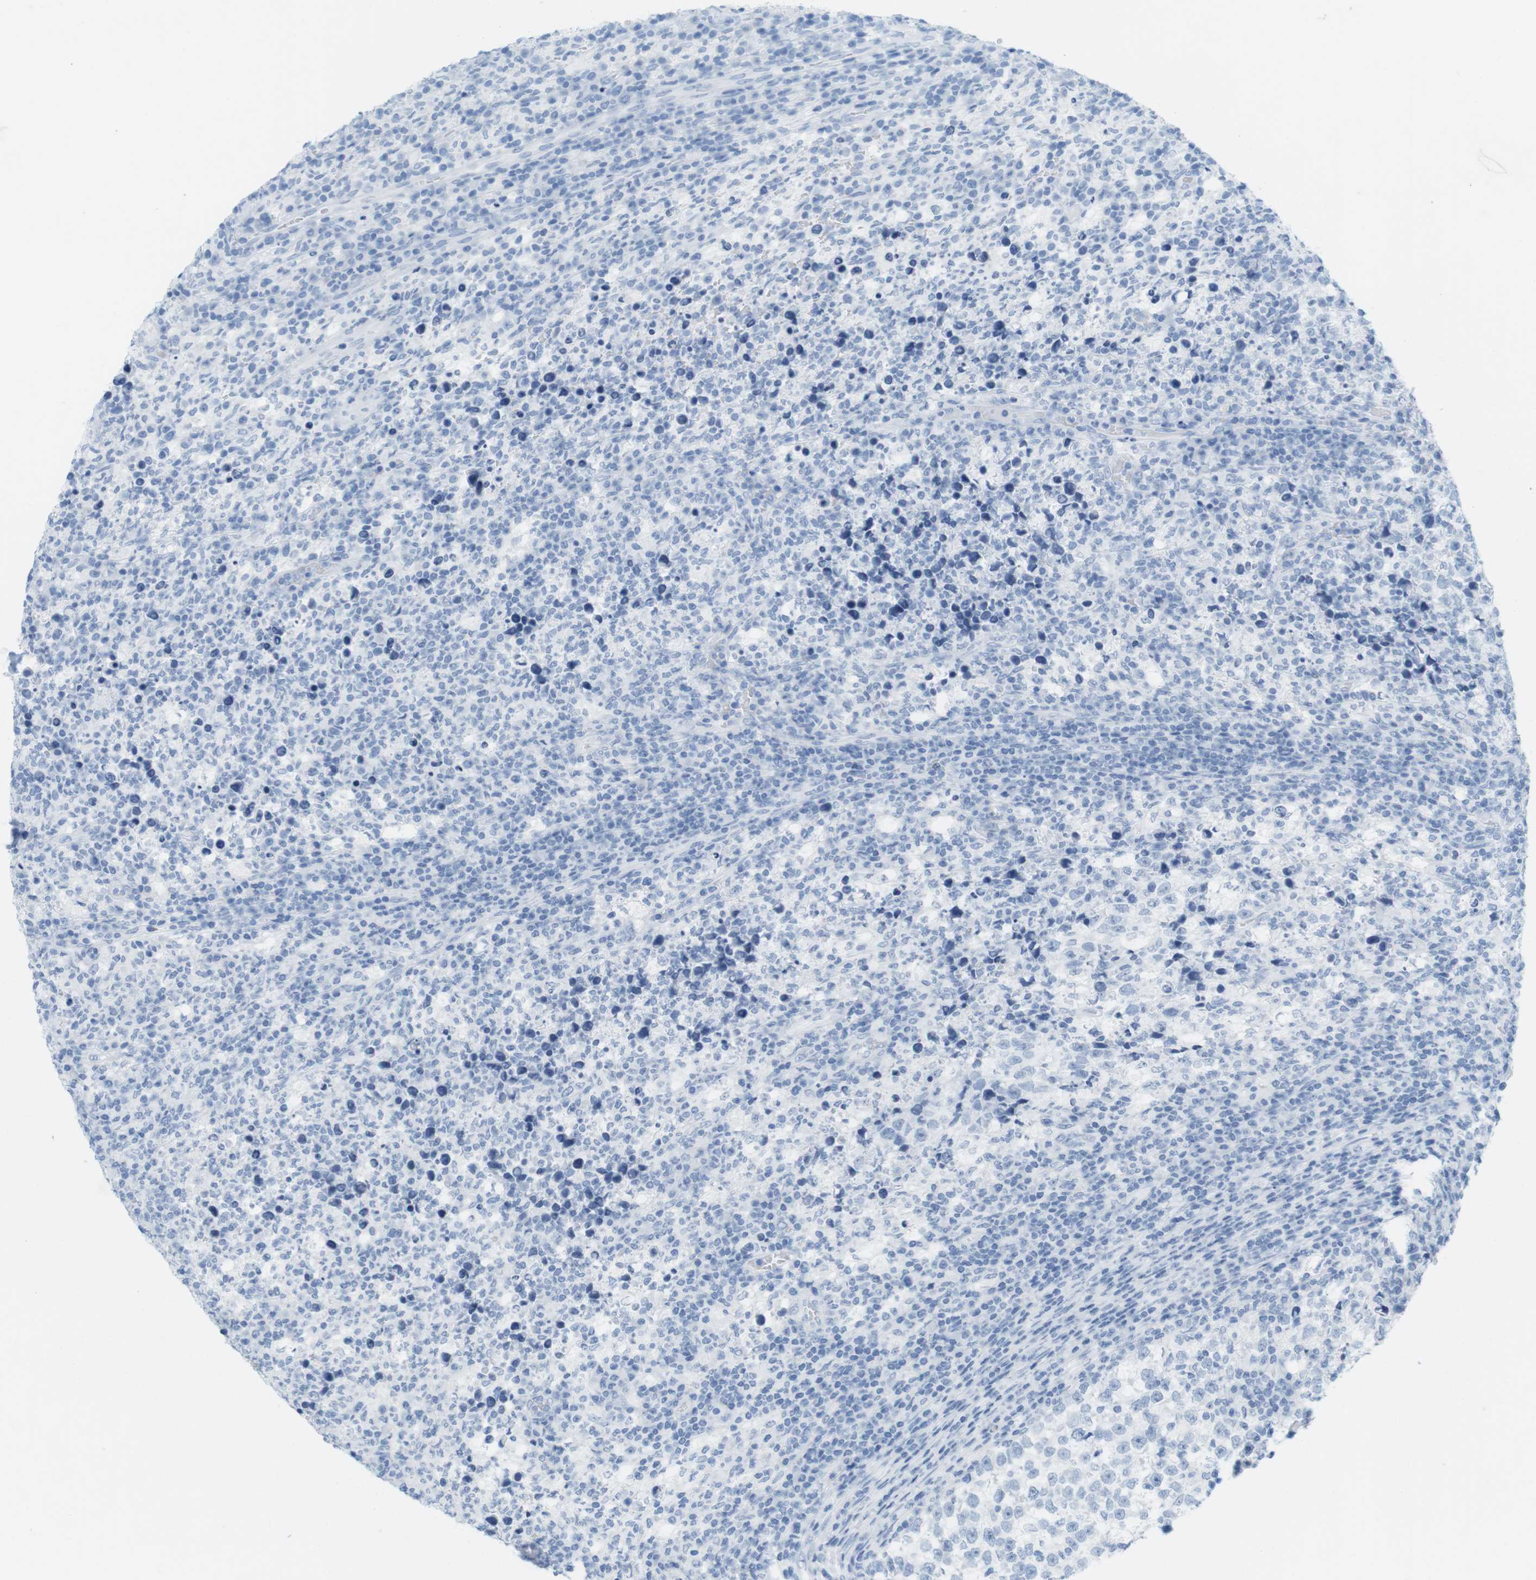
{"staining": {"intensity": "negative", "quantity": "none", "location": "none"}, "tissue": "testis cancer", "cell_type": "Tumor cells", "image_type": "cancer", "snomed": [{"axis": "morphology", "description": "Normal tissue, NOS"}, {"axis": "morphology", "description": "Seminoma, NOS"}, {"axis": "topography", "description": "Testis"}], "caption": "Immunohistochemistry of human testis seminoma demonstrates no staining in tumor cells. The staining was performed using DAB (3,3'-diaminobenzidine) to visualize the protein expression in brown, while the nuclei were stained in blue with hematoxylin (Magnification: 20x).", "gene": "TNNT2", "patient": {"sex": "male", "age": 43}}